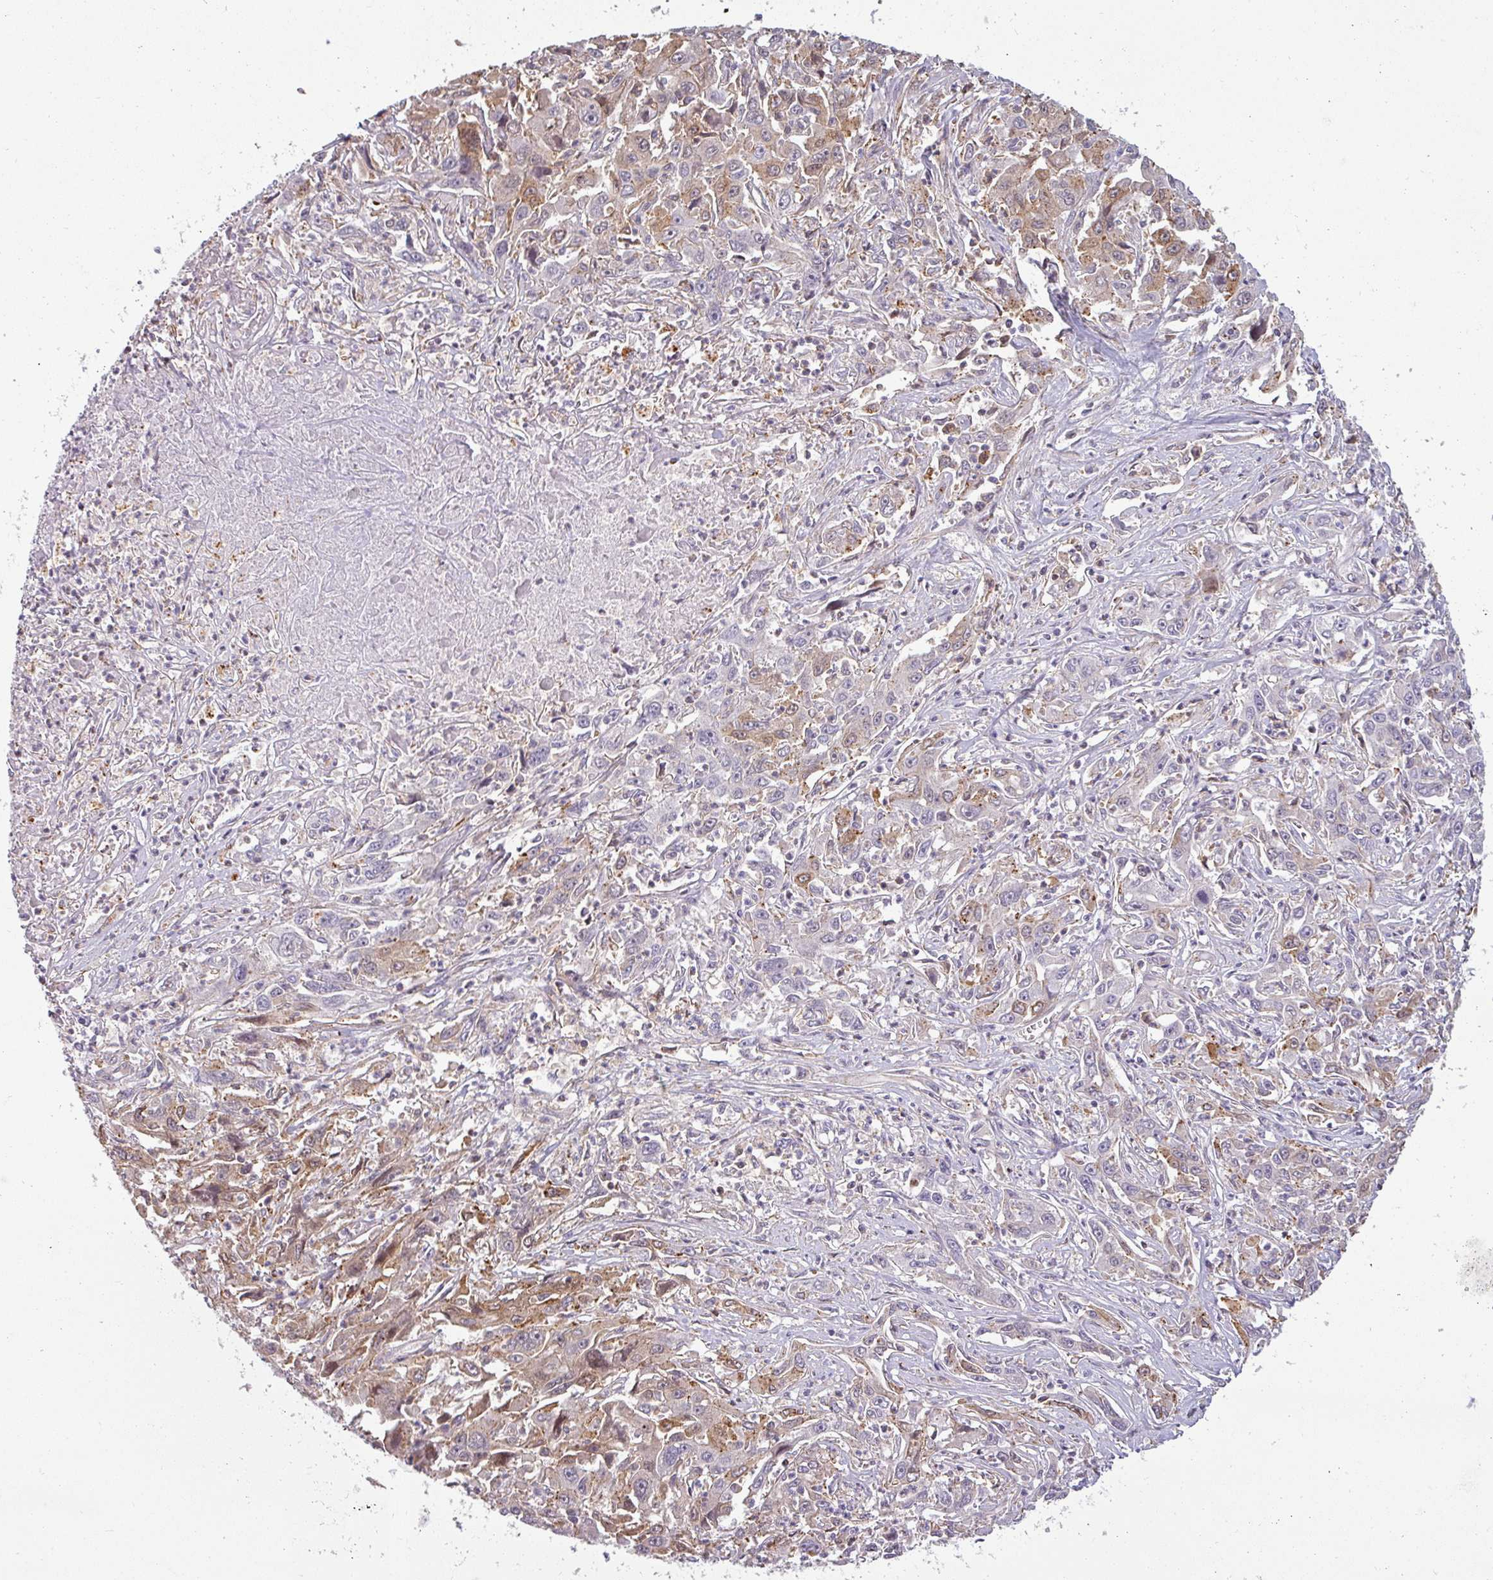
{"staining": {"intensity": "weak", "quantity": "<25%", "location": "cytoplasmic/membranous"}, "tissue": "liver cancer", "cell_type": "Tumor cells", "image_type": "cancer", "snomed": [{"axis": "morphology", "description": "Carcinoma, Hepatocellular, NOS"}, {"axis": "topography", "description": "Liver"}], "caption": "The IHC histopathology image has no significant staining in tumor cells of hepatocellular carcinoma (liver) tissue. (Brightfield microscopy of DAB (3,3'-diaminobenzidine) IHC at high magnification).", "gene": "ZNF835", "patient": {"sex": "male", "age": 63}}